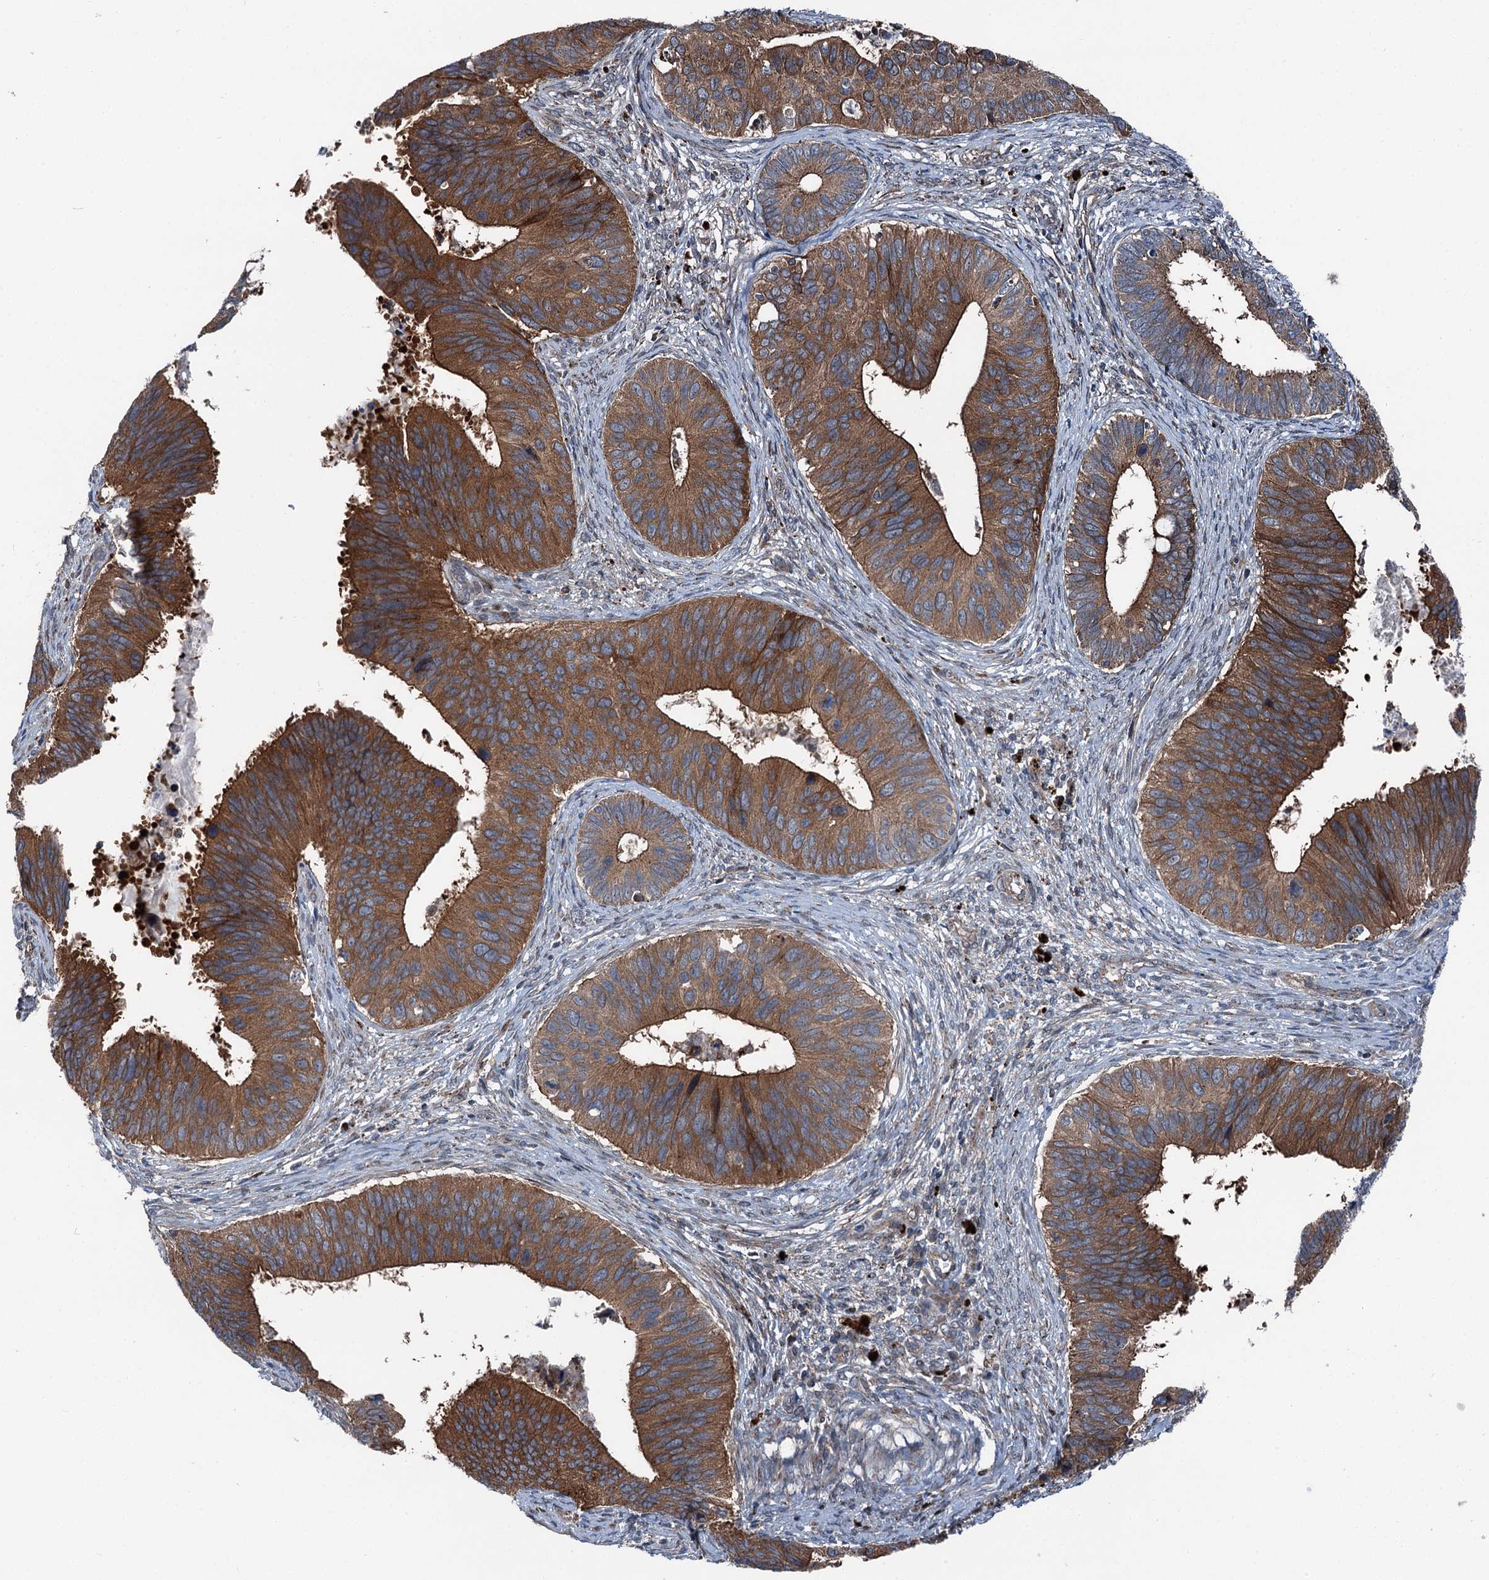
{"staining": {"intensity": "moderate", "quantity": ">75%", "location": "cytoplasmic/membranous"}, "tissue": "cervical cancer", "cell_type": "Tumor cells", "image_type": "cancer", "snomed": [{"axis": "morphology", "description": "Adenocarcinoma, NOS"}, {"axis": "topography", "description": "Cervix"}], "caption": "A high-resolution photomicrograph shows immunohistochemistry staining of cervical cancer (adenocarcinoma), which shows moderate cytoplasmic/membranous expression in about >75% of tumor cells. Ihc stains the protein of interest in brown and the nuclei are stained blue.", "gene": "POLR1D", "patient": {"sex": "female", "age": 42}}